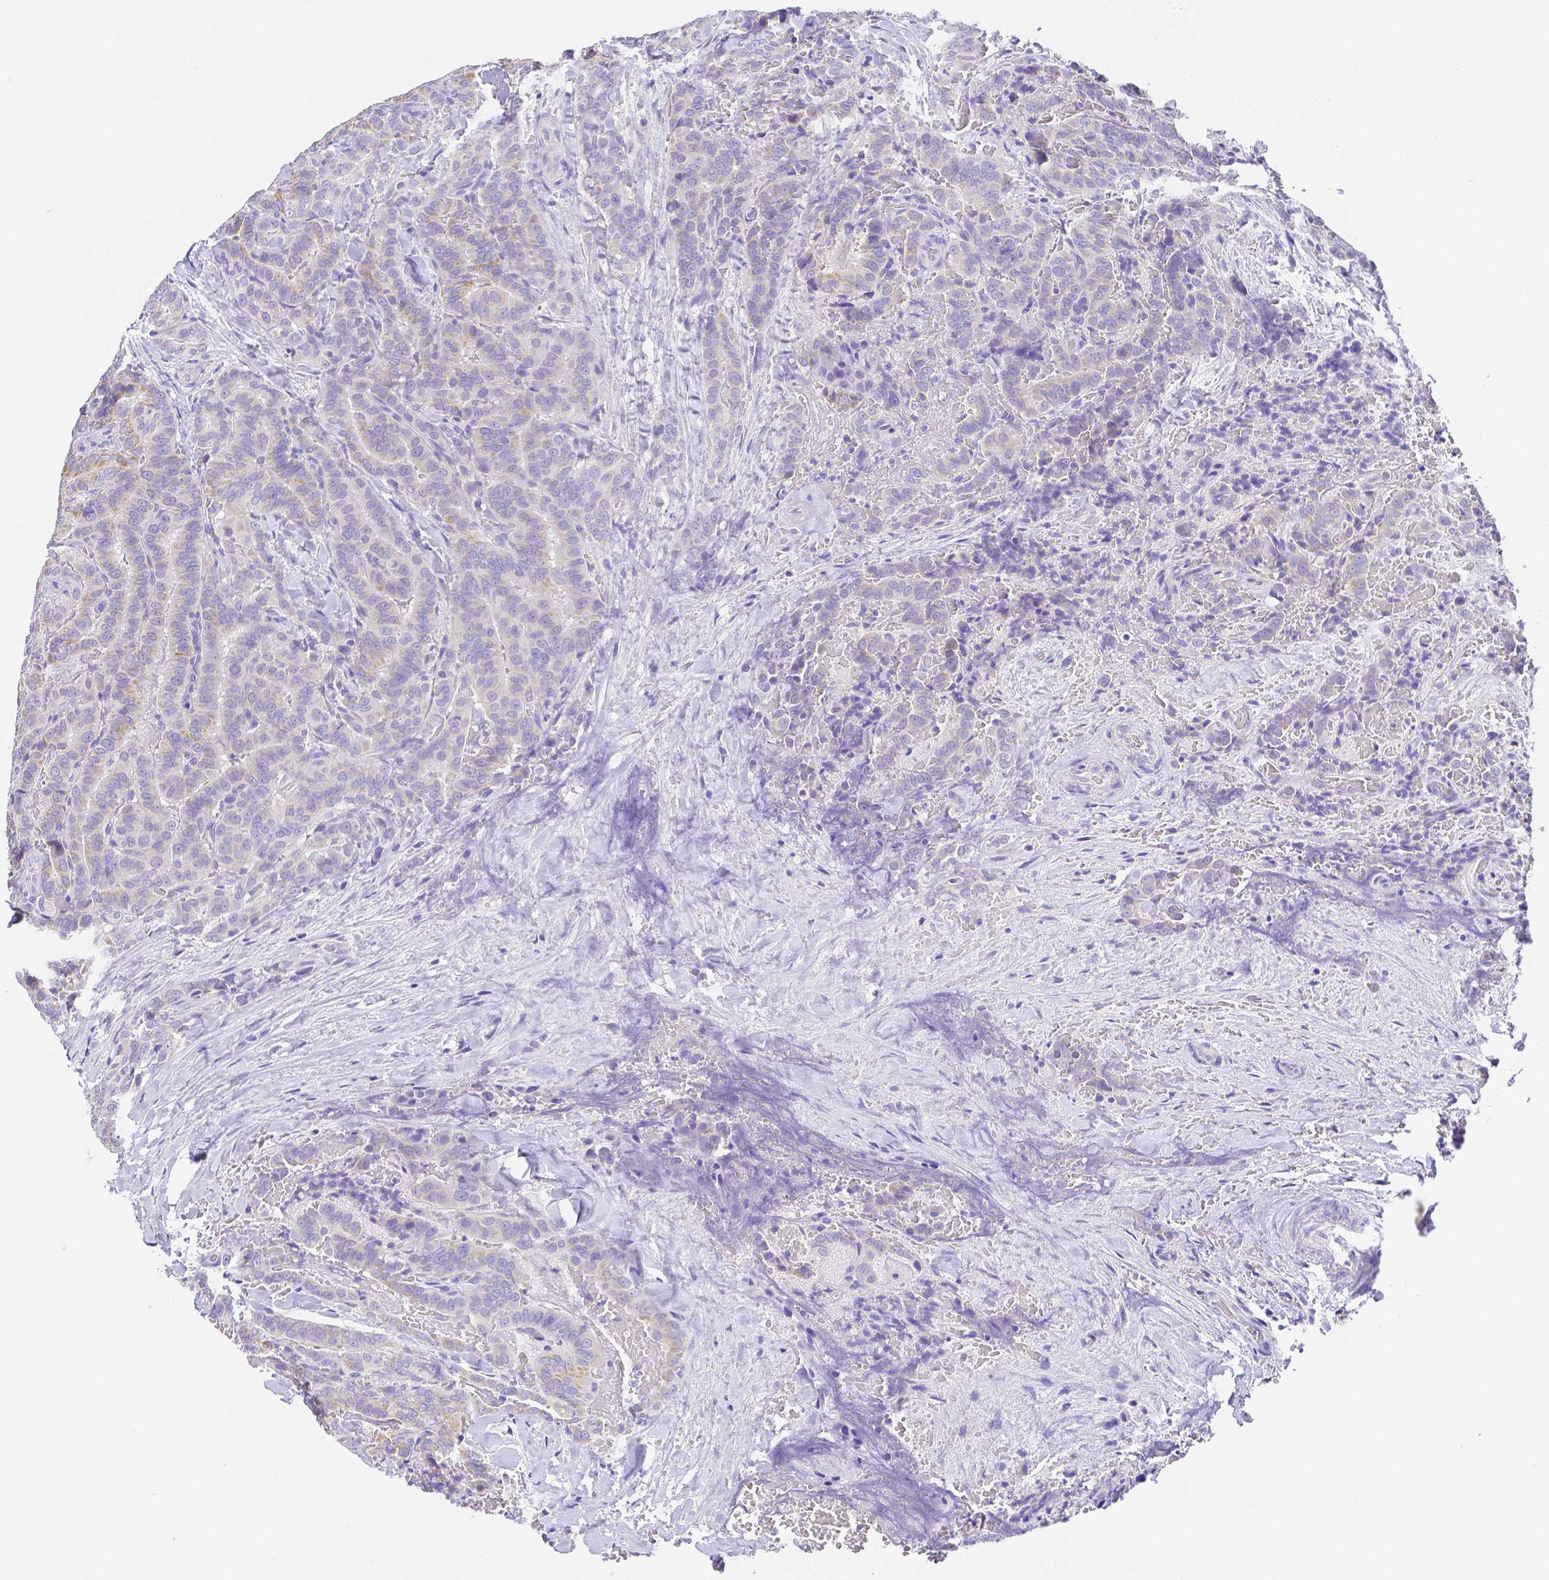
{"staining": {"intensity": "weak", "quantity": "<25%", "location": "cytoplasmic/membranous"}, "tissue": "thyroid cancer", "cell_type": "Tumor cells", "image_type": "cancer", "snomed": [{"axis": "morphology", "description": "Papillary adenocarcinoma, NOS"}, {"axis": "topography", "description": "Thyroid gland"}], "caption": "The histopathology image reveals no staining of tumor cells in papillary adenocarcinoma (thyroid). (Immunohistochemistry, brightfield microscopy, high magnification).", "gene": "ZG16B", "patient": {"sex": "male", "age": 61}}